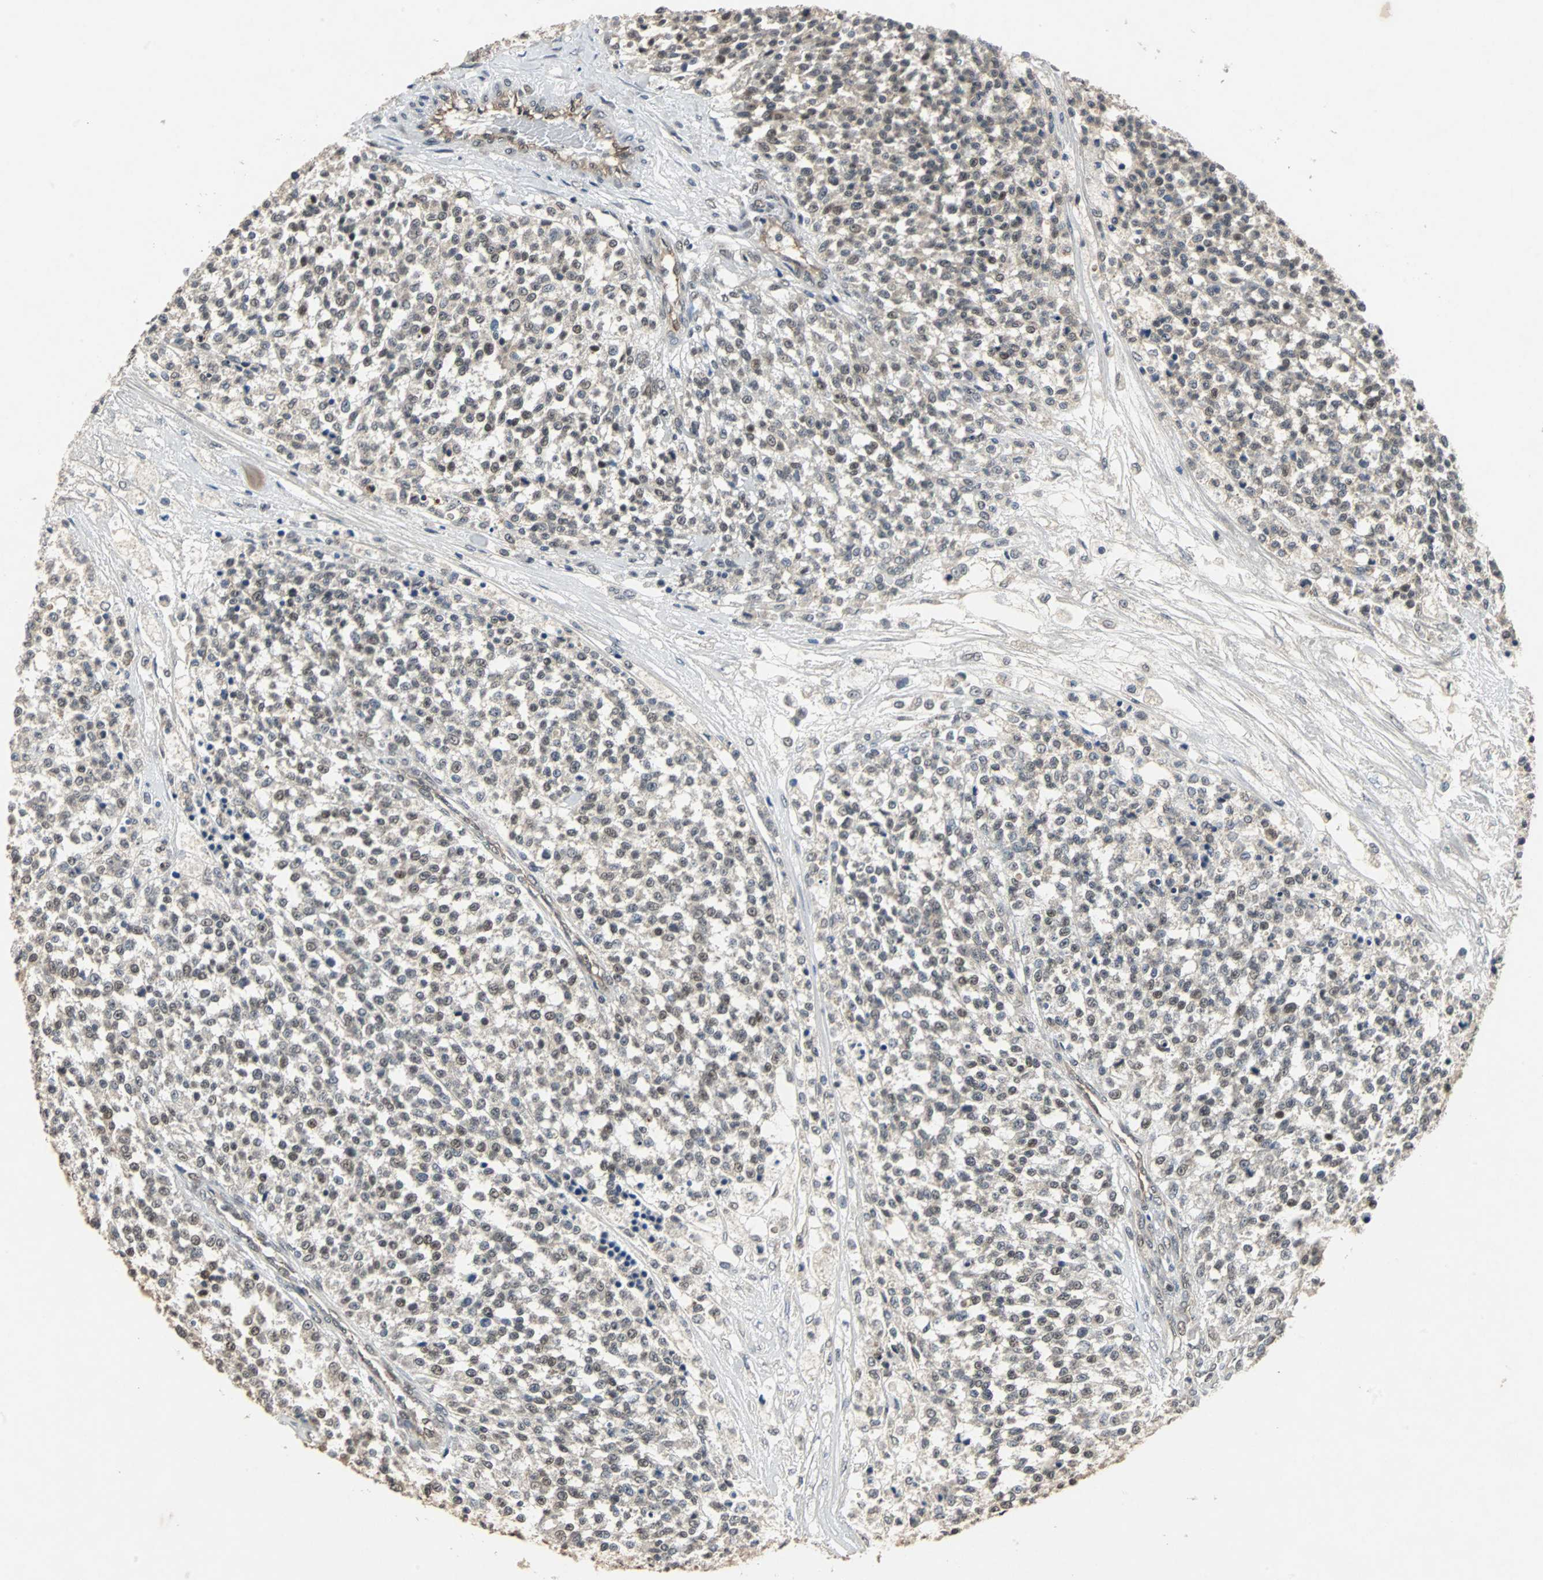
{"staining": {"intensity": "weak", "quantity": ">75%", "location": "cytoplasmic/membranous"}, "tissue": "testis cancer", "cell_type": "Tumor cells", "image_type": "cancer", "snomed": [{"axis": "morphology", "description": "Seminoma, NOS"}, {"axis": "topography", "description": "Testis"}], "caption": "Approximately >75% of tumor cells in testis cancer show weak cytoplasmic/membranous protein positivity as visualized by brown immunohistochemical staining.", "gene": "LSR", "patient": {"sex": "male", "age": 59}}